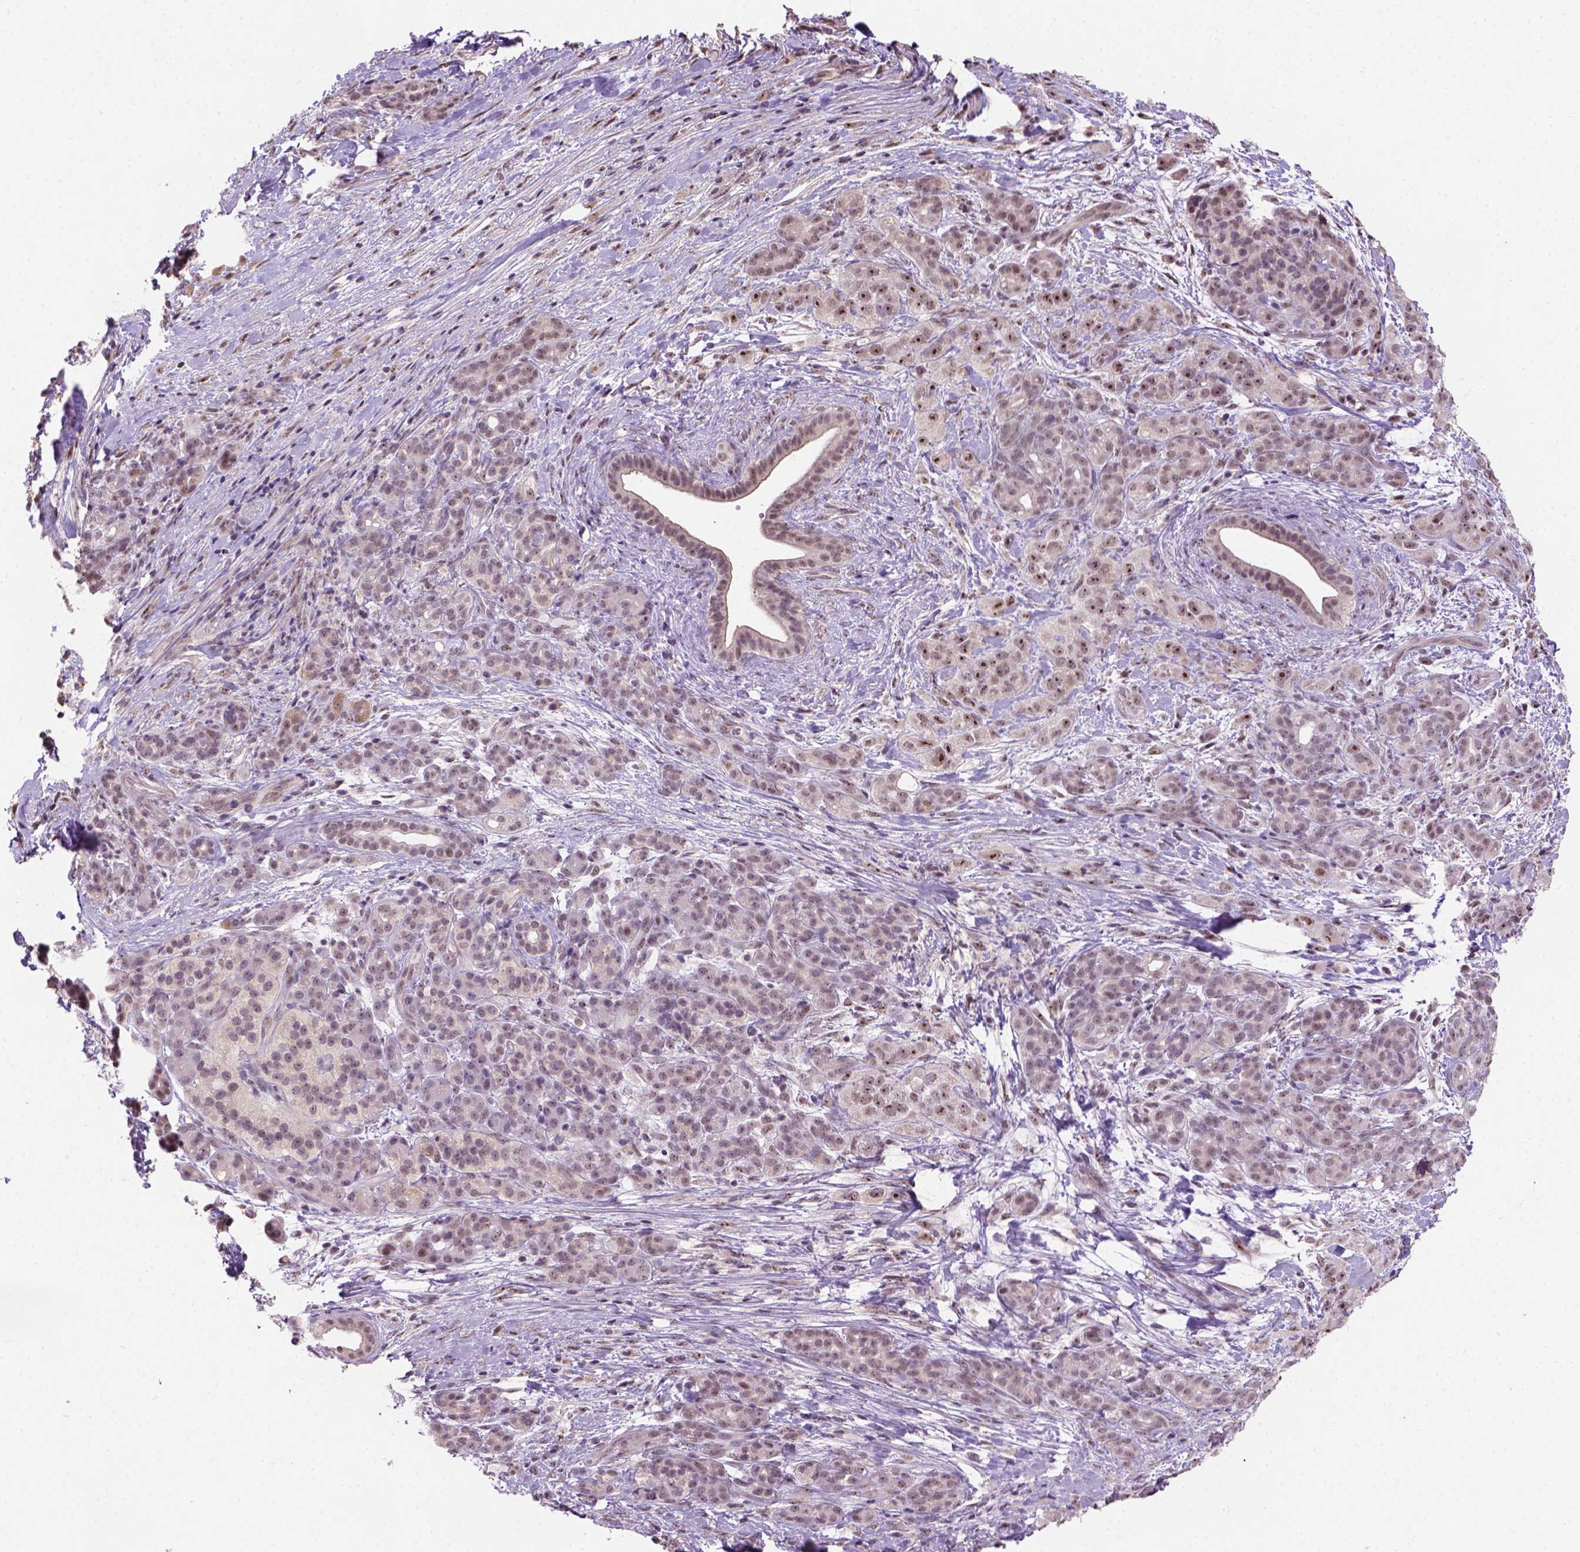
{"staining": {"intensity": "strong", "quantity": "25%-75%", "location": "nuclear"}, "tissue": "pancreatic cancer", "cell_type": "Tumor cells", "image_type": "cancer", "snomed": [{"axis": "morphology", "description": "Adenocarcinoma, NOS"}, {"axis": "topography", "description": "Pancreas"}], "caption": "Adenocarcinoma (pancreatic) stained with a brown dye demonstrates strong nuclear positive staining in about 25%-75% of tumor cells.", "gene": "DDX50", "patient": {"sex": "male", "age": 44}}